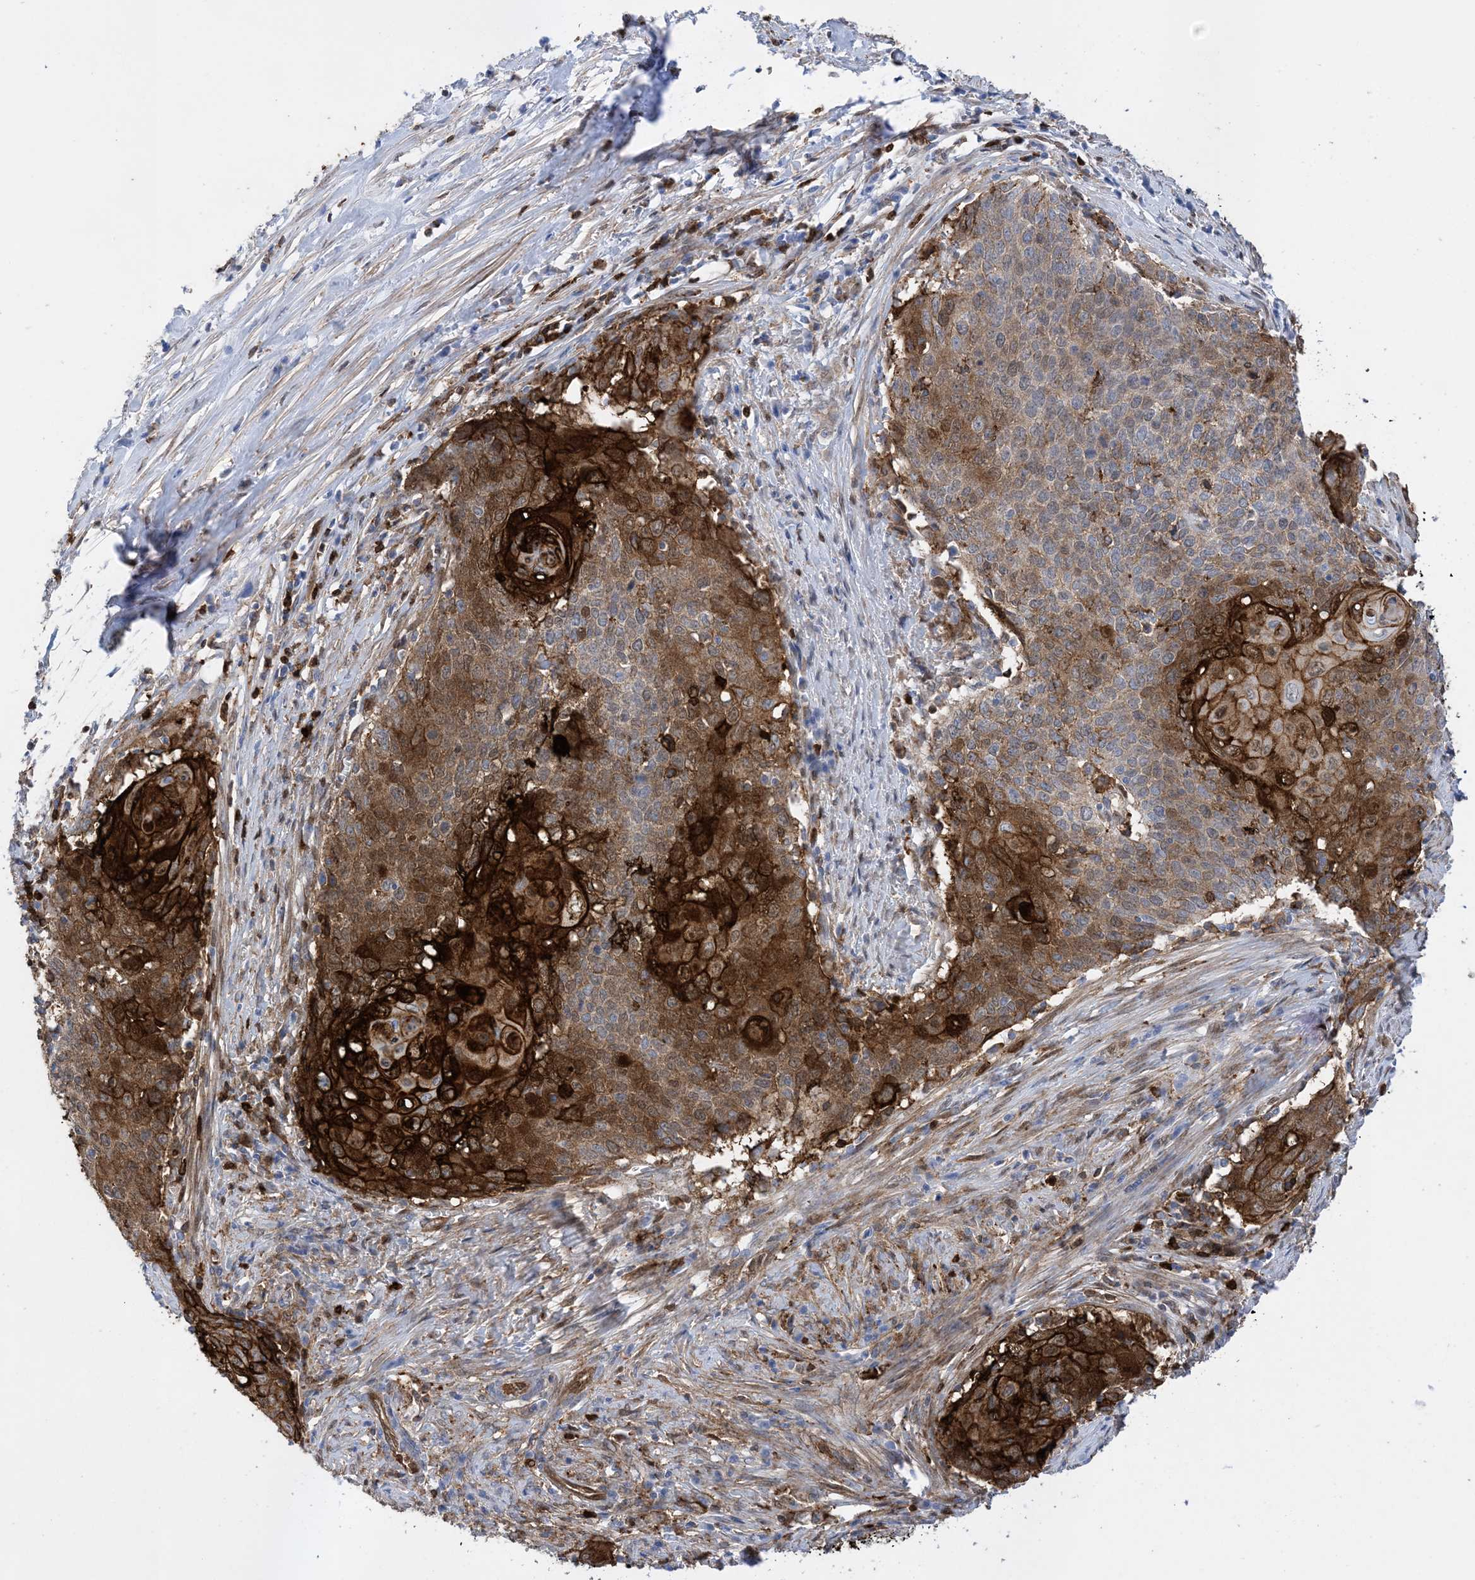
{"staining": {"intensity": "strong", "quantity": "25%-75%", "location": "cytoplasmic/membranous"}, "tissue": "cervical cancer", "cell_type": "Tumor cells", "image_type": "cancer", "snomed": [{"axis": "morphology", "description": "Squamous cell carcinoma, NOS"}, {"axis": "topography", "description": "Cervix"}], "caption": "This micrograph displays squamous cell carcinoma (cervical) stained with IHC to label a protein in brown. The cytoplasmic/membranous of tumor cells show strong positivity for the protein. Nuclei are counter-stained blue.", "gene": "ANXA1", "patient": {"sex": "female", "age": 39}}